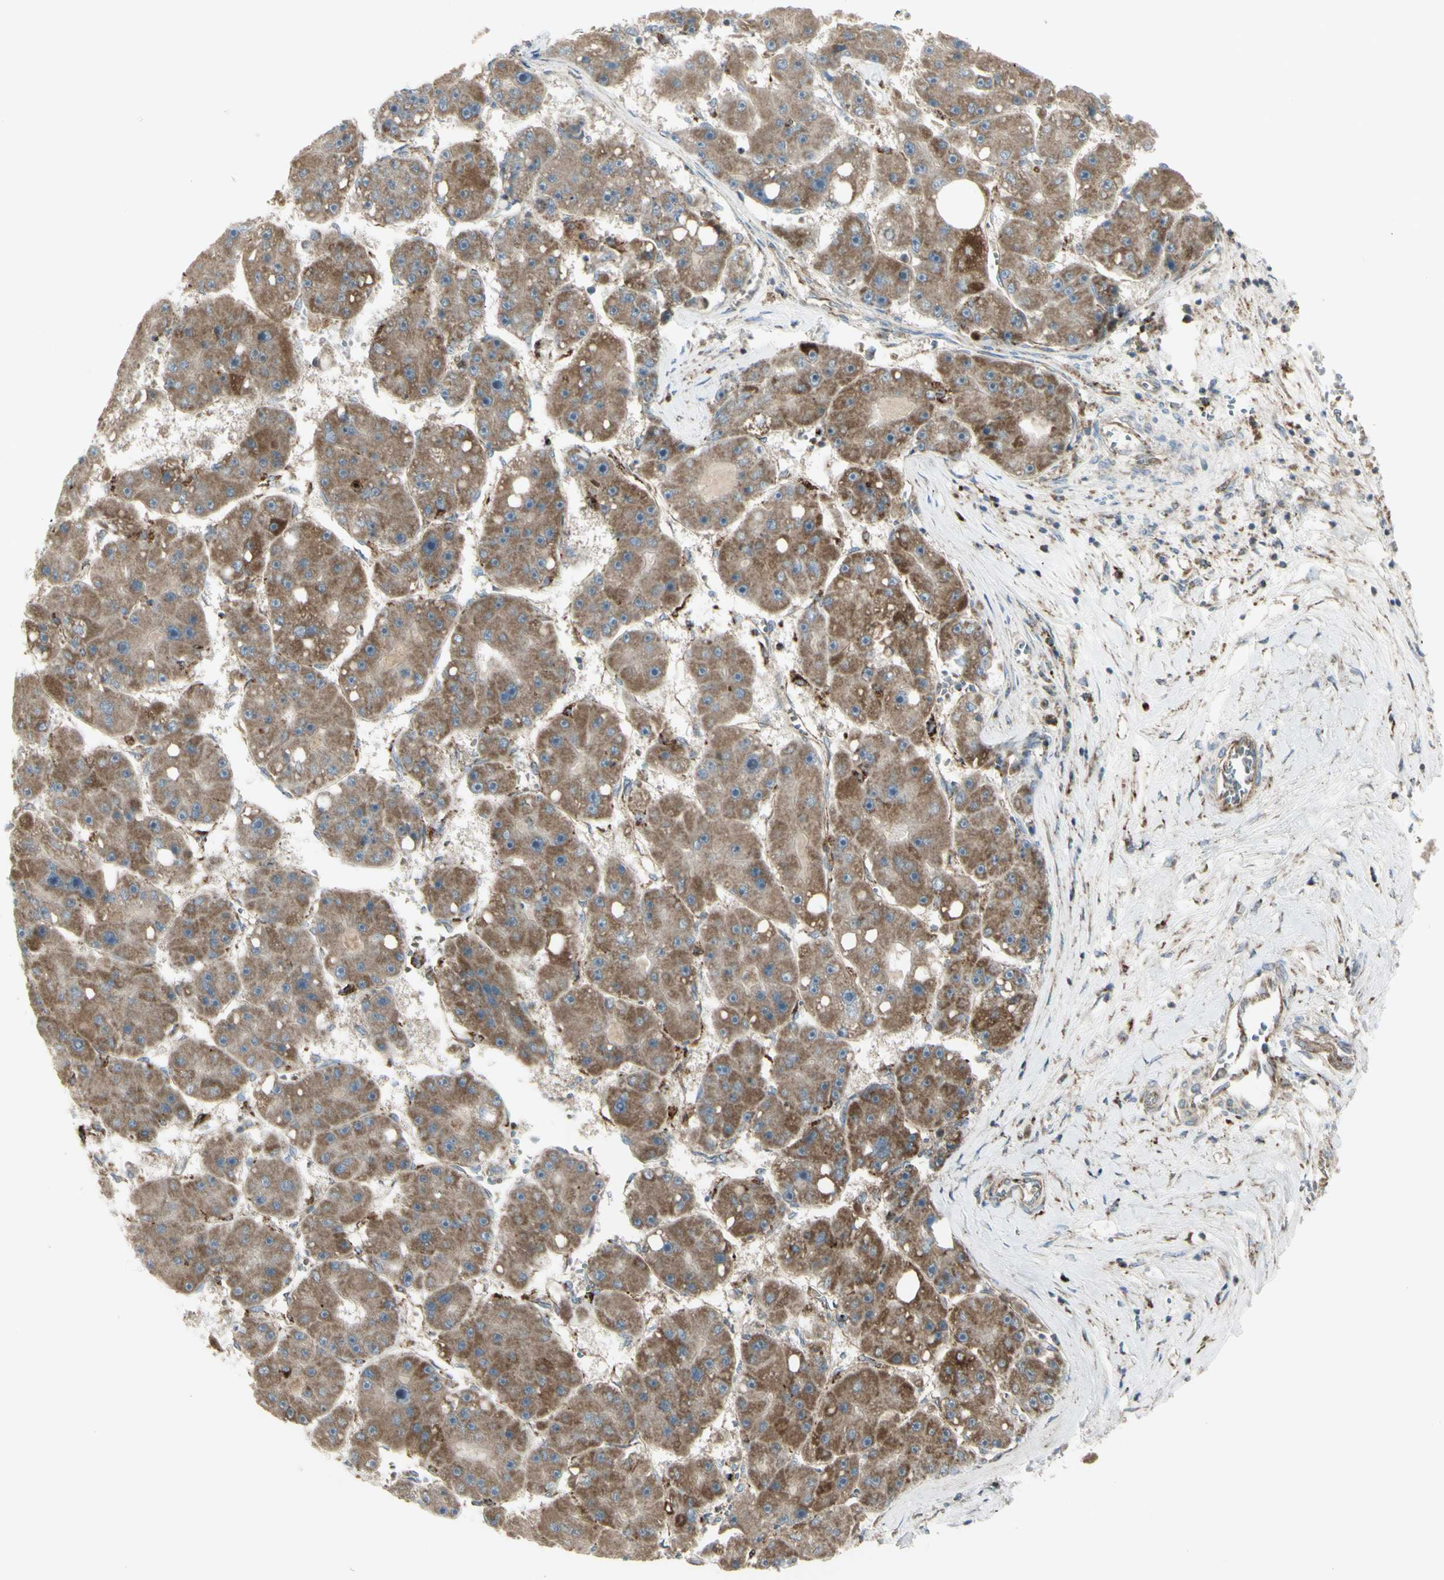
{"staining": {"intensity": "moderate", "quantity": ">75%", "location": "cytoplasmic/membranous"}, "tissue": "liver cancer", "cell_type": "Tumor cells", "image_type": "cancer", "snomed": [{"axis": "morphology", "description": "Carcinoma, Hepatocellular, NOS"}, {"axis": "topography", "description": "Liver"}], "caption": "Immunohistochemistry staining of liver cancer (hepatocellular carcinoma), which displays medium levels of moderate cytoplasmic/membranous expression in about >75% of tumor cells indicating moderate cytoplasmic/membranous protein staining. The staining was performed using DAB (brown) for protein detection and nuclei were counterstained in hematoxylin (blue).", "gene": "CYB5R1", "patient": {"sex": "female", "age": 61}}